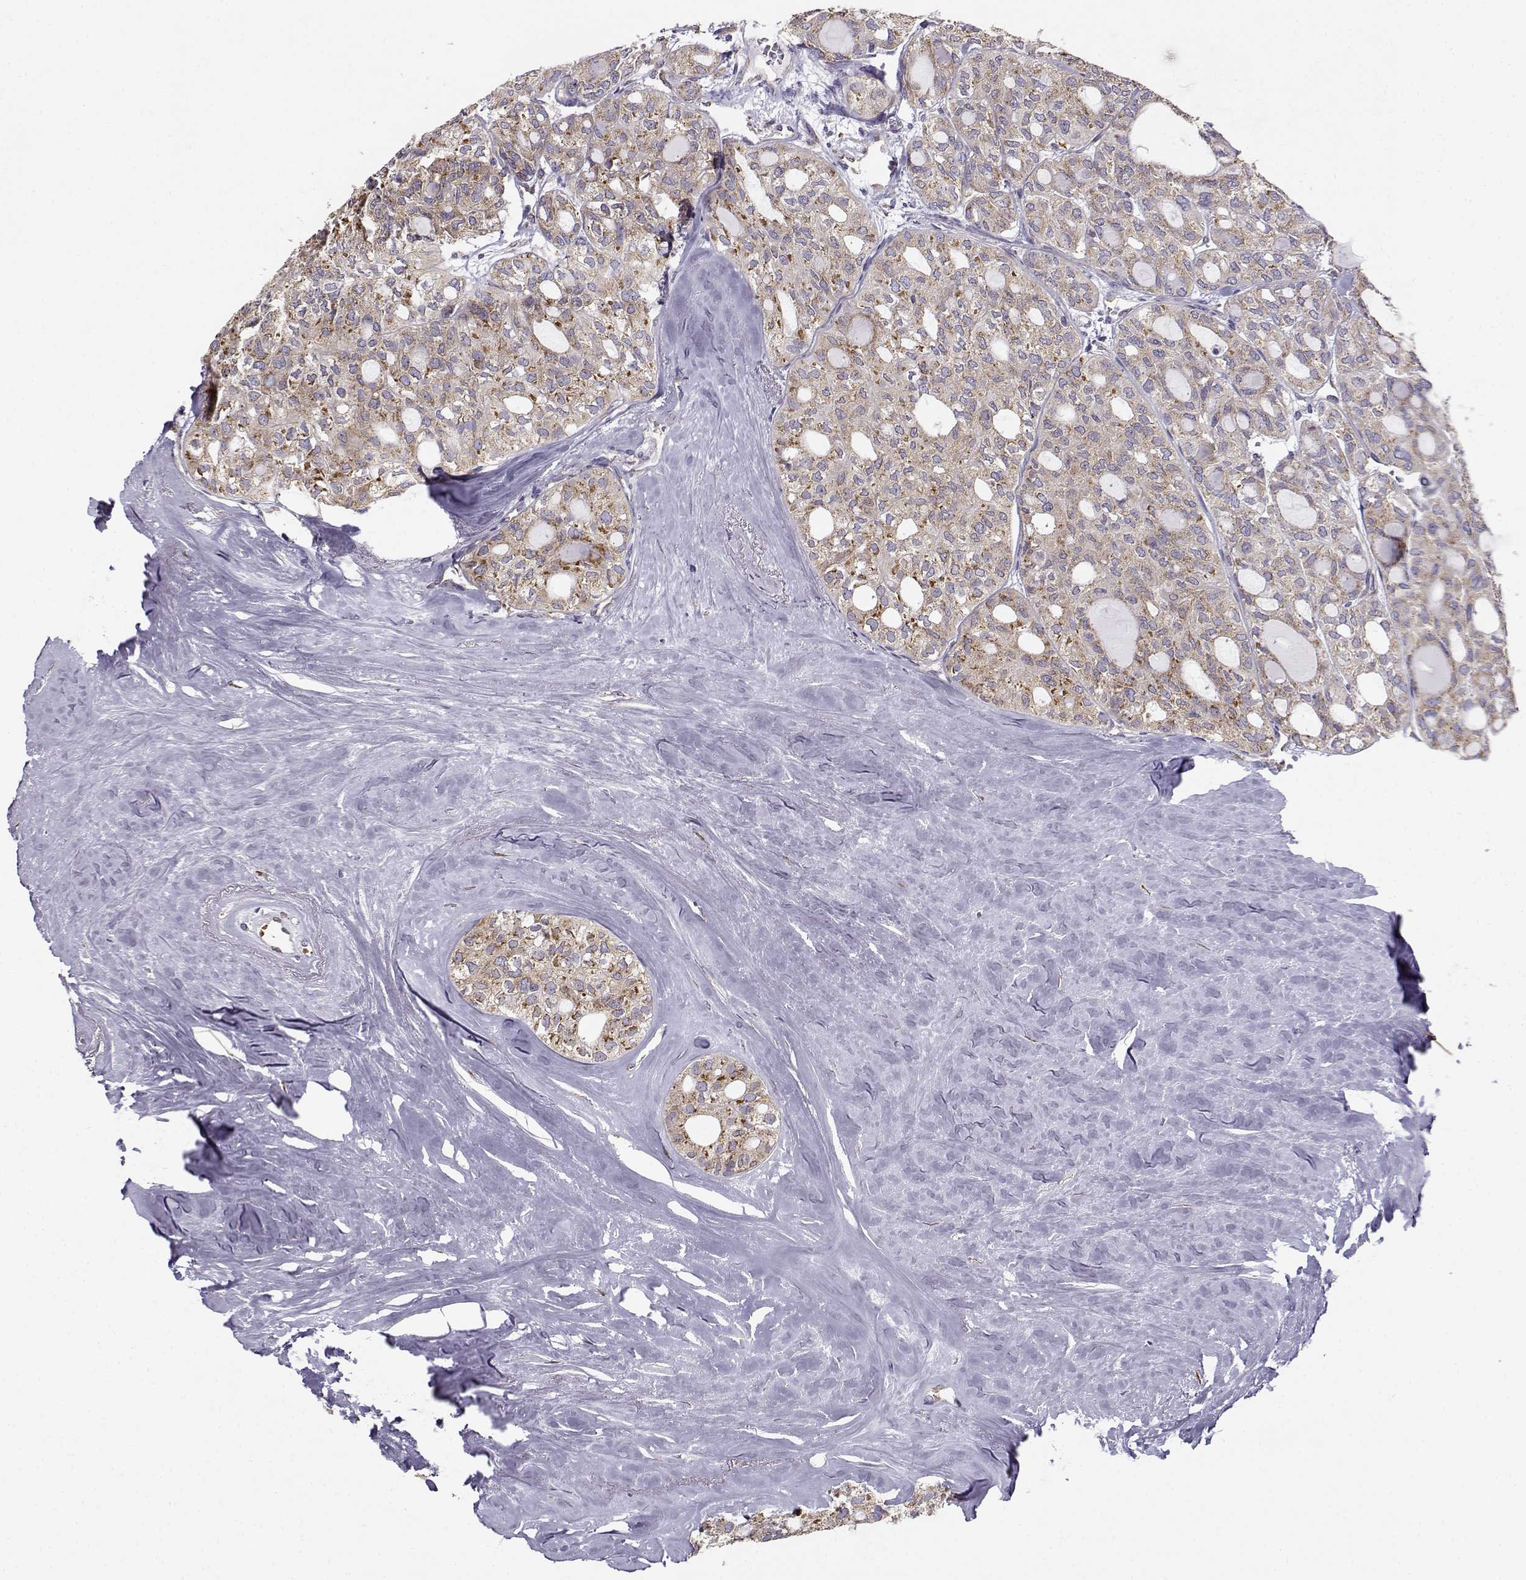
{"staining": {"intensity": "moderate", "quantity": ">75%", "location": "cytoplasmic/membranous"}, "tissue": "thyroid cancer", "cell_type": "Tumor cells", "image_type": "cancer", "snomed": [{"axis": "morphology", "description": "Follicular adenoma carcinoma, NOS"}, {"axis": "topography", "description": "Thyroid gland"}], "caption": "Immunohistochemical staining of thyroid cancer (follicular adenoma carcinoma) reveals medium levels of moderate cytoplasmic/membranous staining in about >75% of tumor cells.", "gene": "BEND6", "patient": {"sex": "male", "age": 75}}